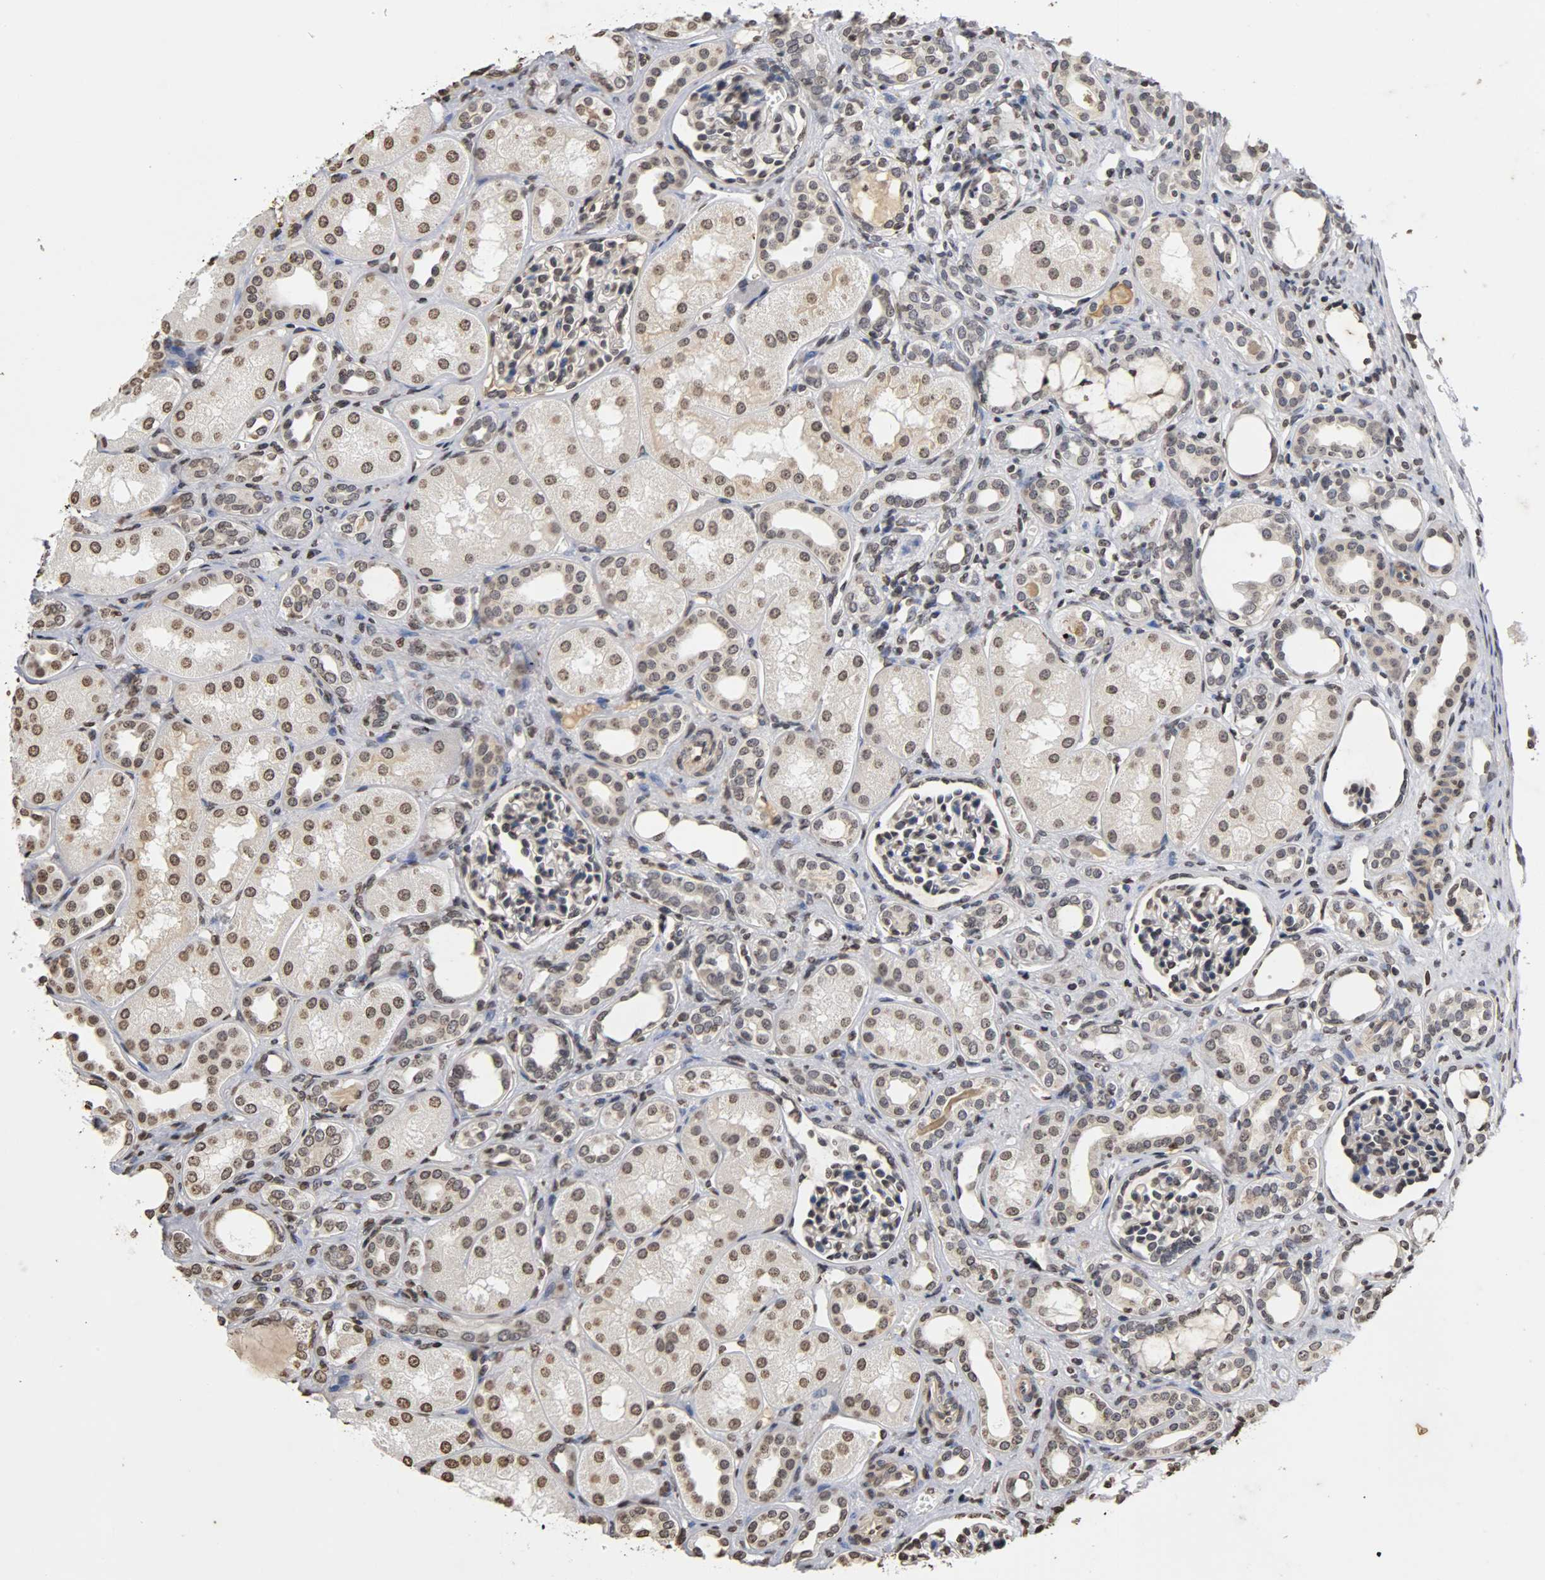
{"staining": {"intensity": "weak", "quantity": "<25%", "location": "nuclear"}, "tissue": "kidney", "cell_type": "Cells in glomeruli", "image_type": "normal", "snomed": [{"axis": "morphology", "description": "Normal tissue, NOS"}, {"axis": "topography", "description": "Kidney"}], "caption": "Immunohistochemical staining of benign human kidney demonstrates no significant staining in cells in glomeruli.", "gene": "ERCC2", "patient": {"sex": "male", "age": 7}}